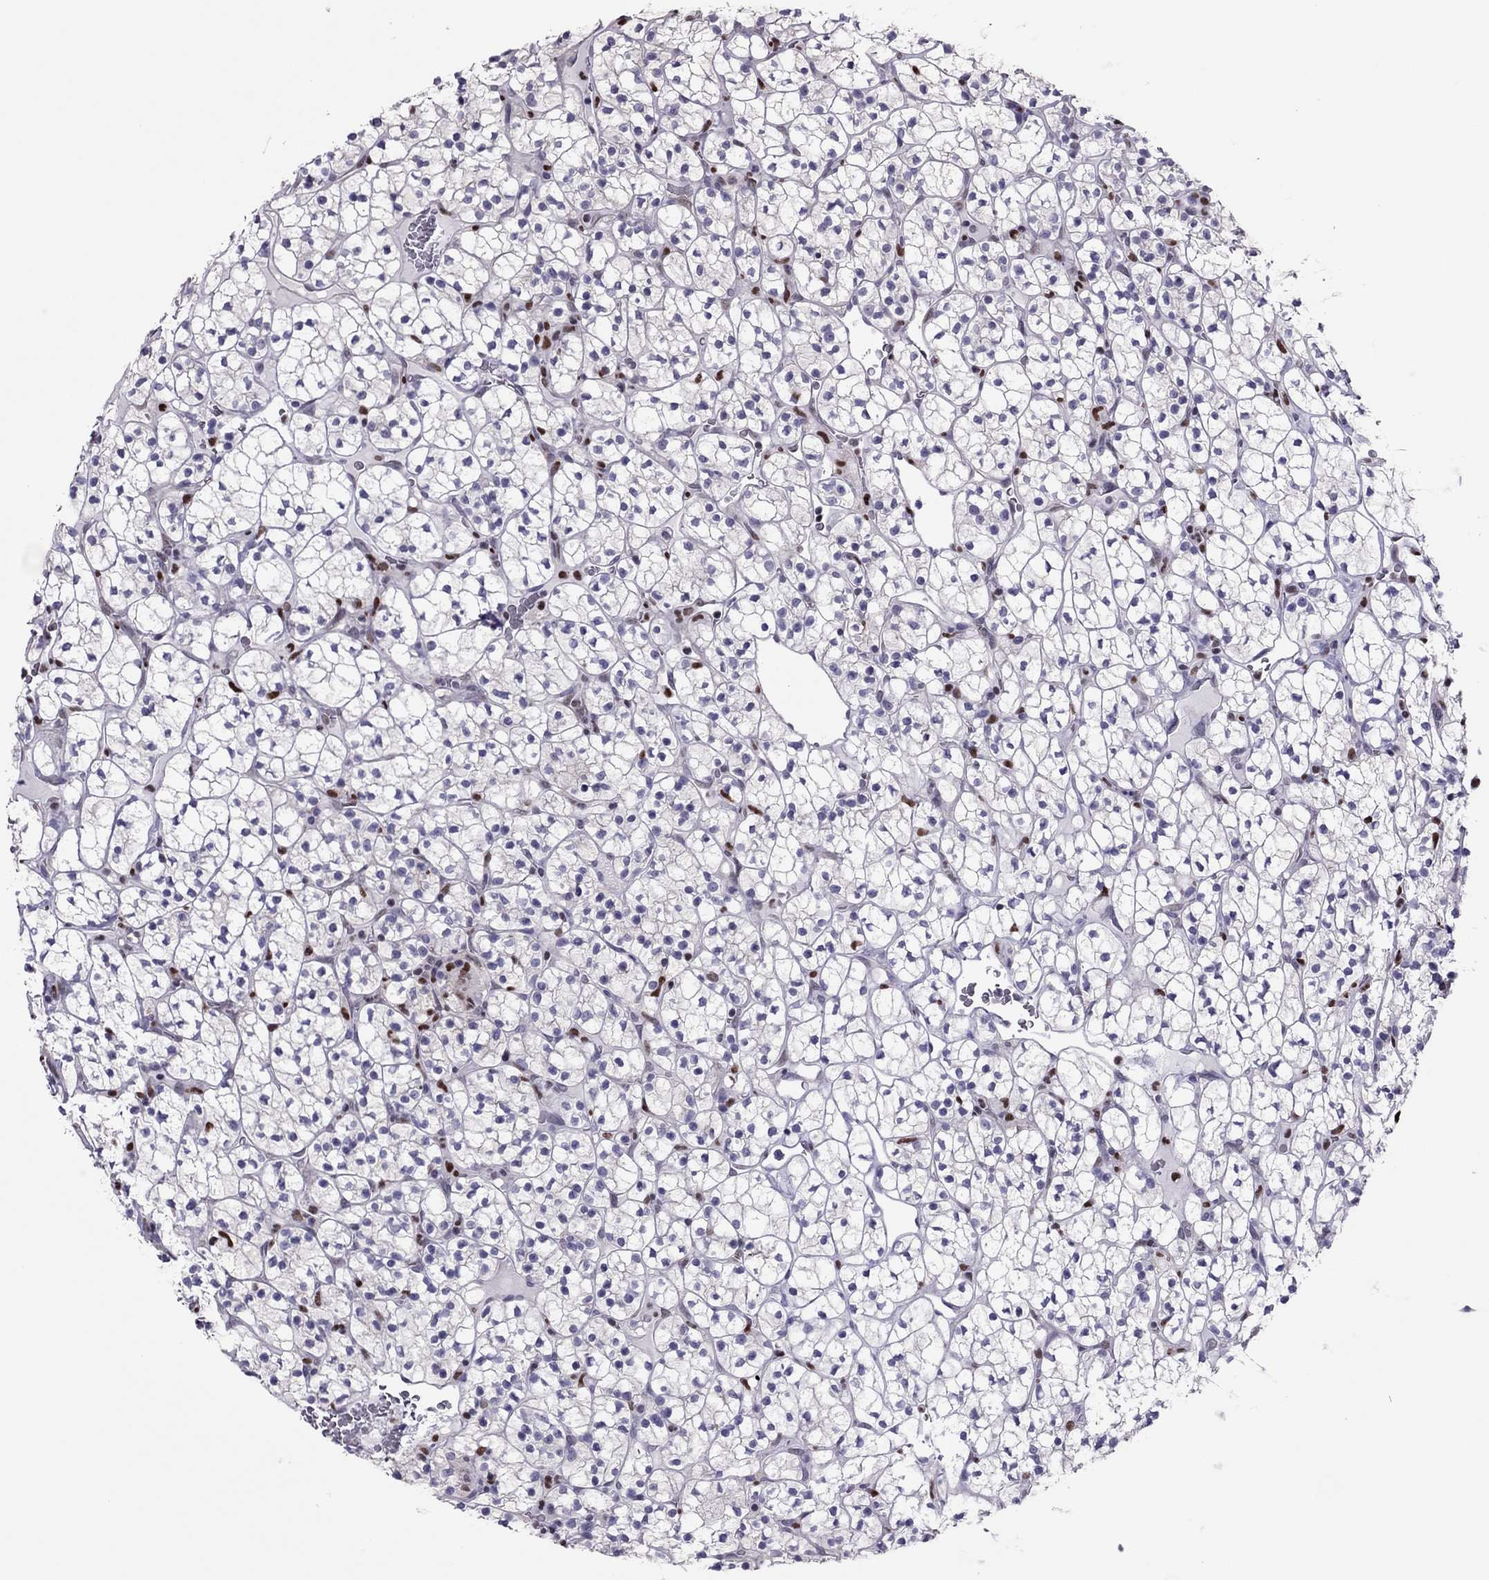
{"staining": {"intensity": "negative", "quantity": "none", "location": "none"}, "tissue": "renal cancer", "cell_type": "Tumor cells", "image_type": "cancer", "snomed": [{"axis": "morphology", "description": "Adenocarcinoma, NOS"}, {"axis": "topography", "description": "Kidney"}], "caption": "Micrograph shows no protein expression in tumor cells of renal cancer (adenocarcinoma) tissue.", "gene": "SPINT3", "patient": {"sex": "female", "age": 89}}